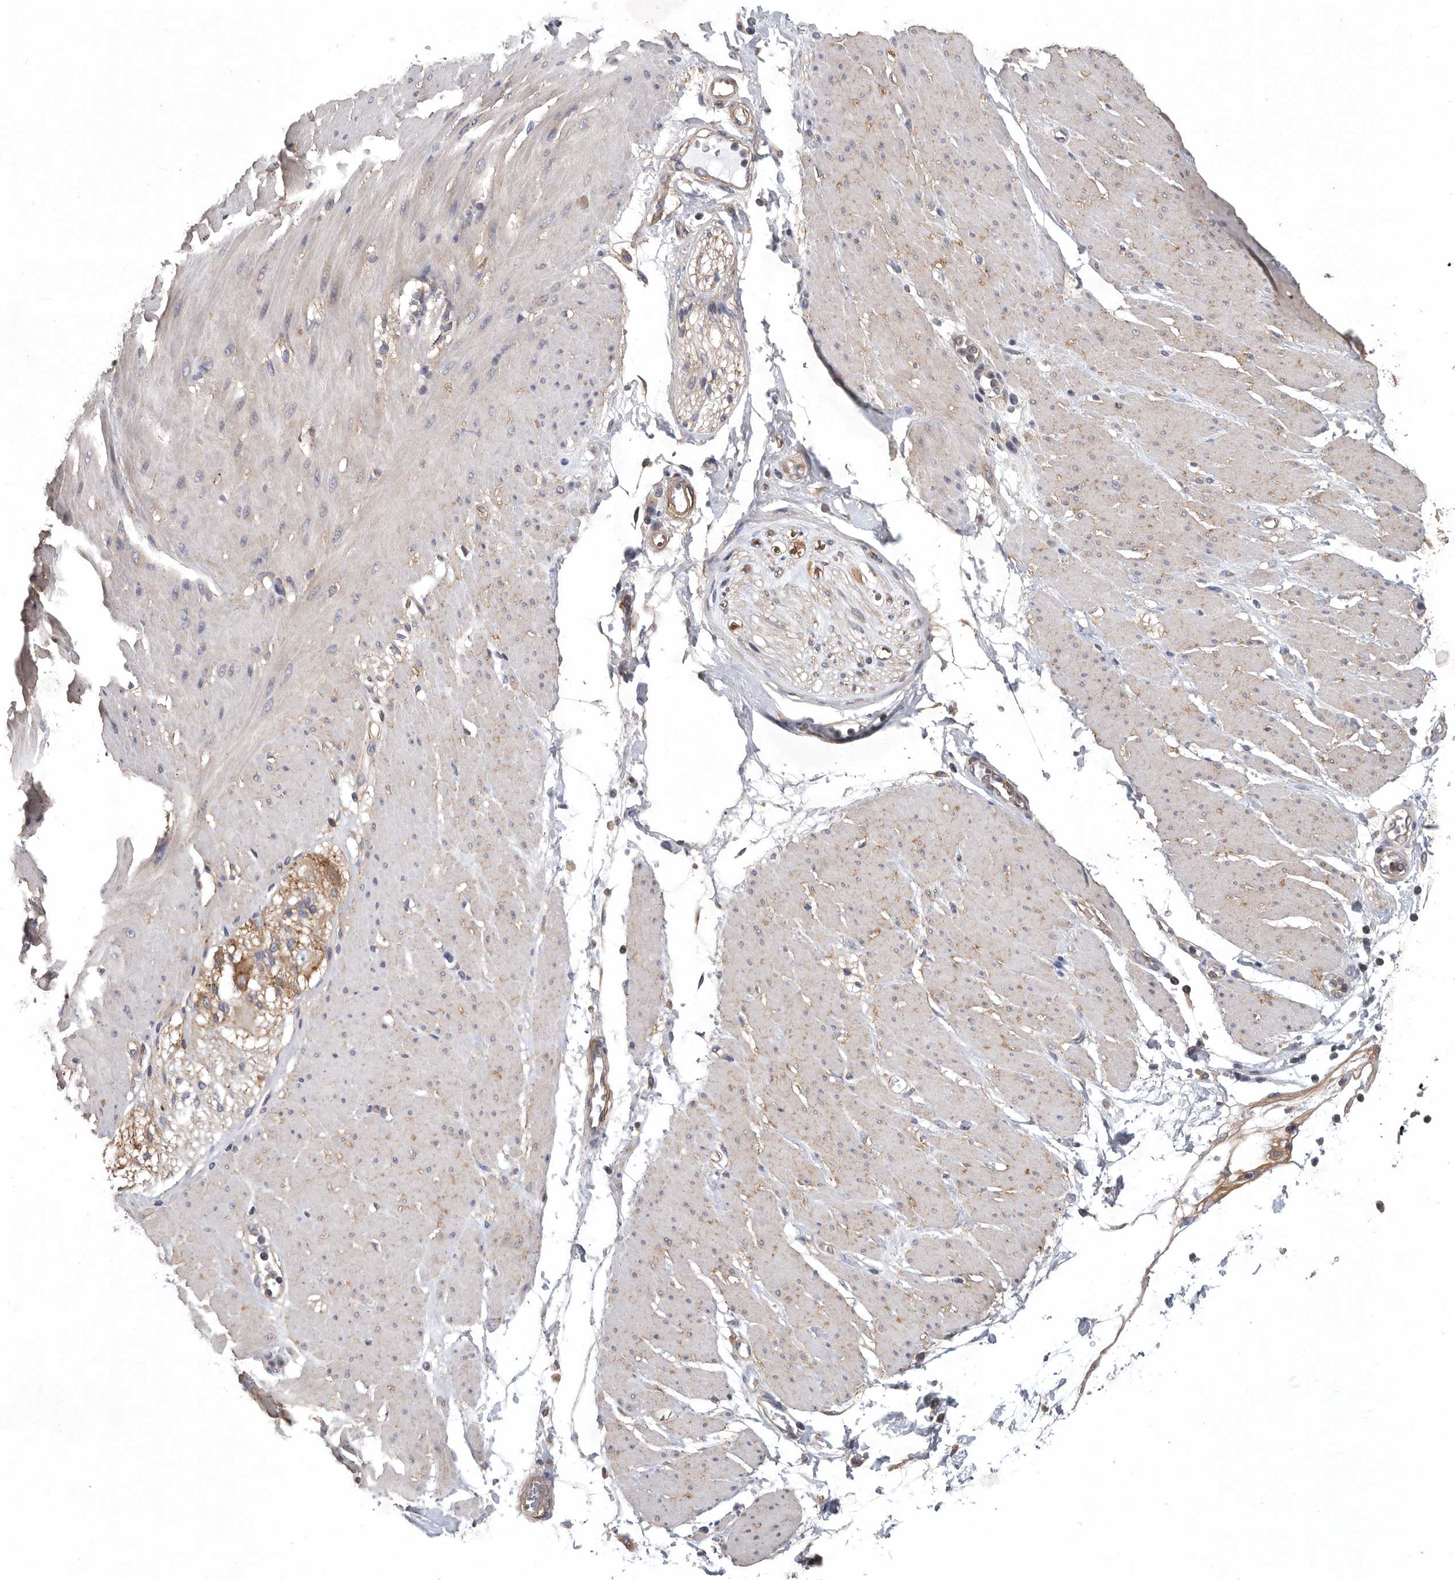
{"staining": {"intensity": "moderate", "quantity": ">75%", "location": "cytoplasmic/membranous"}, "tissue": "adipose tissue", "cell_type": "Adipocytes", "image_type": "normal", "snomed": [{"axis": "morphology", "description": "Normal tissue, NOS"}, {"axis": "morphology", "description": "Adenocarcinoma, NOS"}, {"axis": "topography", "description": "Duodenum"}, {"axis": "topography", "description": "Peripheral nerve tissue"}], "caption": "Brown immunohistochemical staining in unremarkable human adipose tissue reveals moderate cytoplasmic/membranous expression in about >75% of adipocytes.", "gene": "OXR1", "patient": {"sex": "female", "age": 60}}